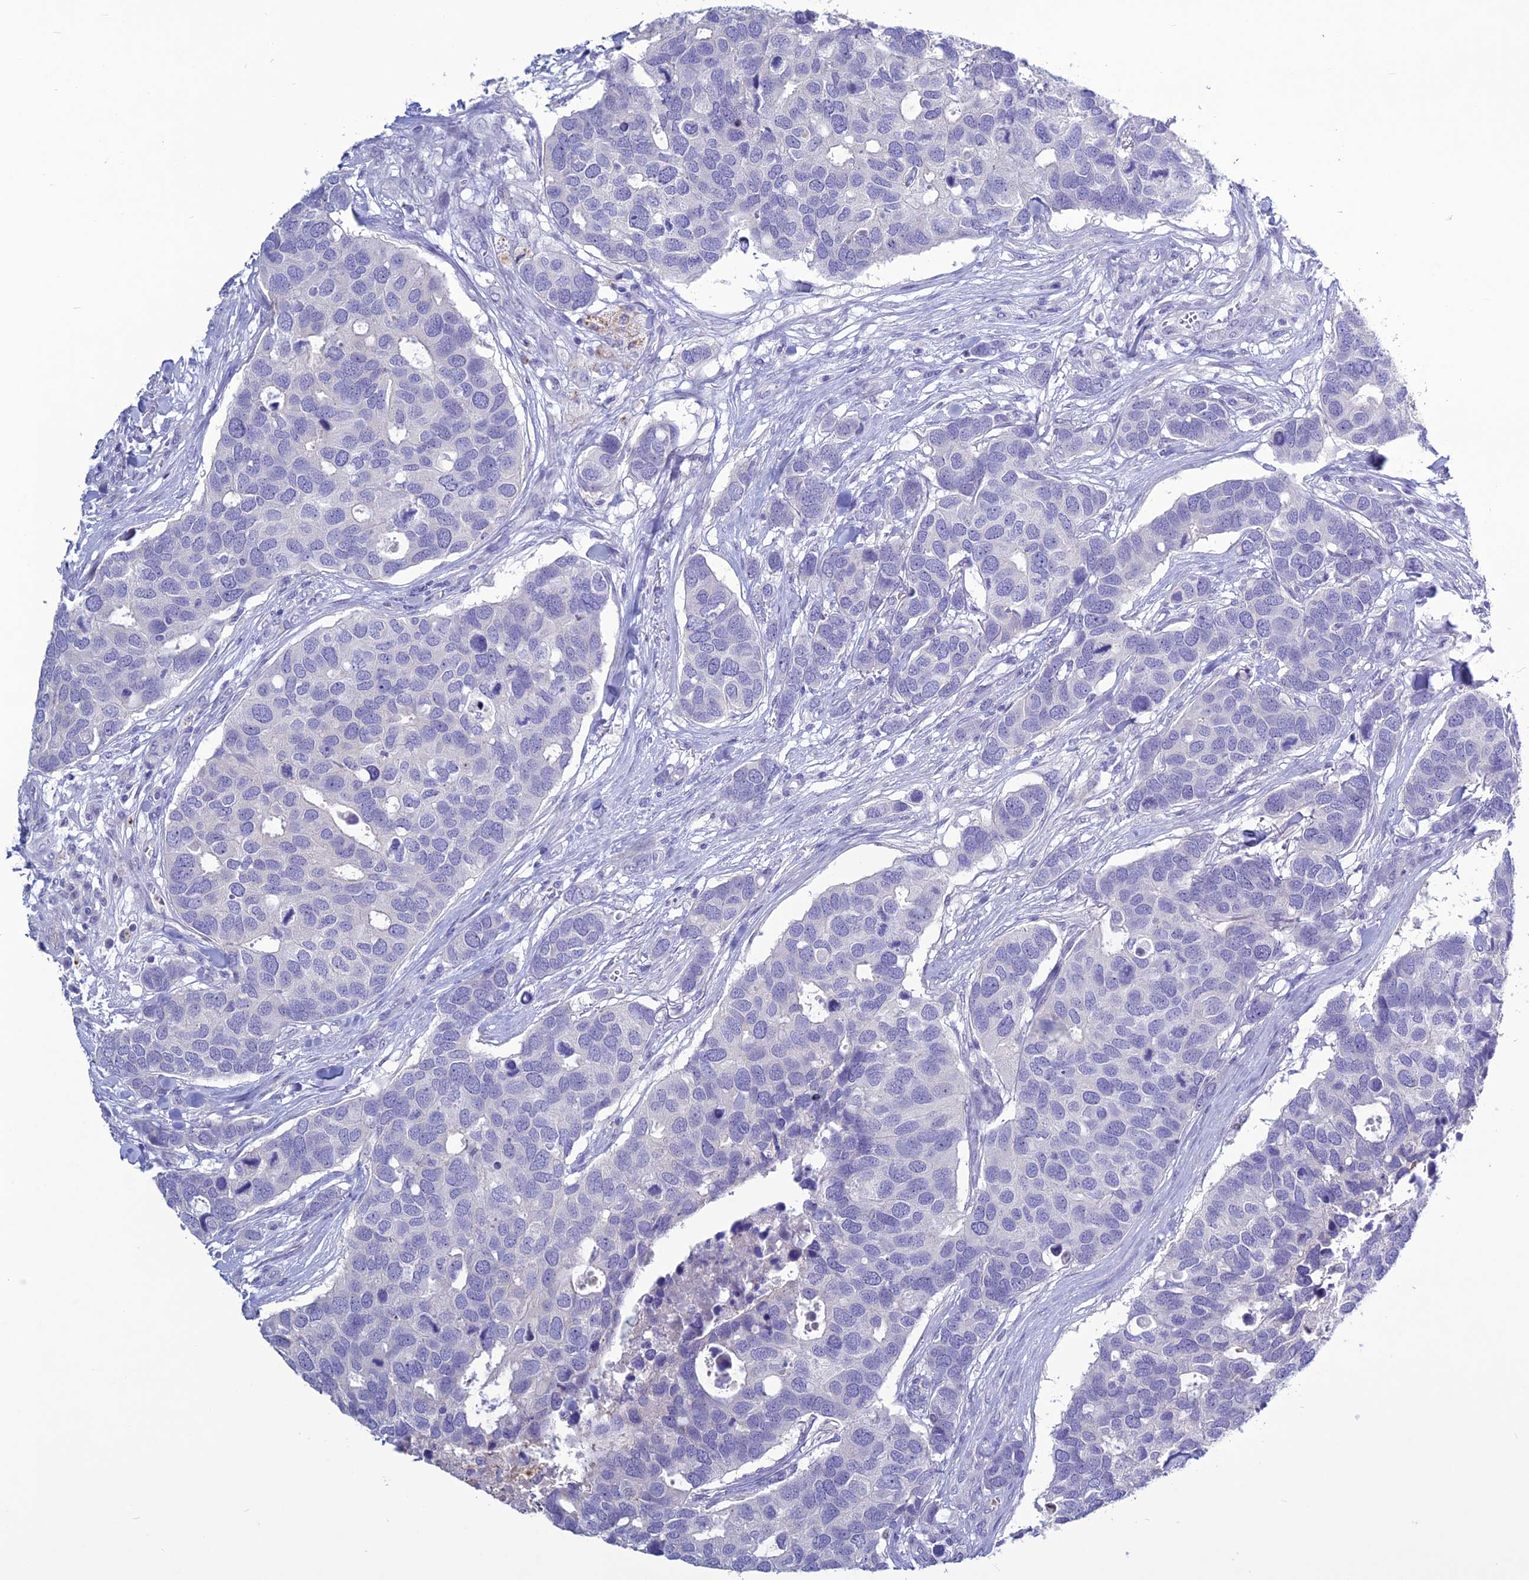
{"staining": {"intensity": "negative", "quantity": "none", "location": "none"}, "tissue": "breast cancer", "cell_type": "Tumor cells", "image_type": "cancer", "snomed": [{"axis": "morphology", "description": "Duct carcinoma"}, {"axis": "topography", "description": "Breast"}], "caption": "An image of breast cancer (infiltrating ductal carcinoma) stained for a protein reveals no brown staining in tumor cells.", "gene": "CLEC2L", "patient": {"sex": "female", "age": 83}}